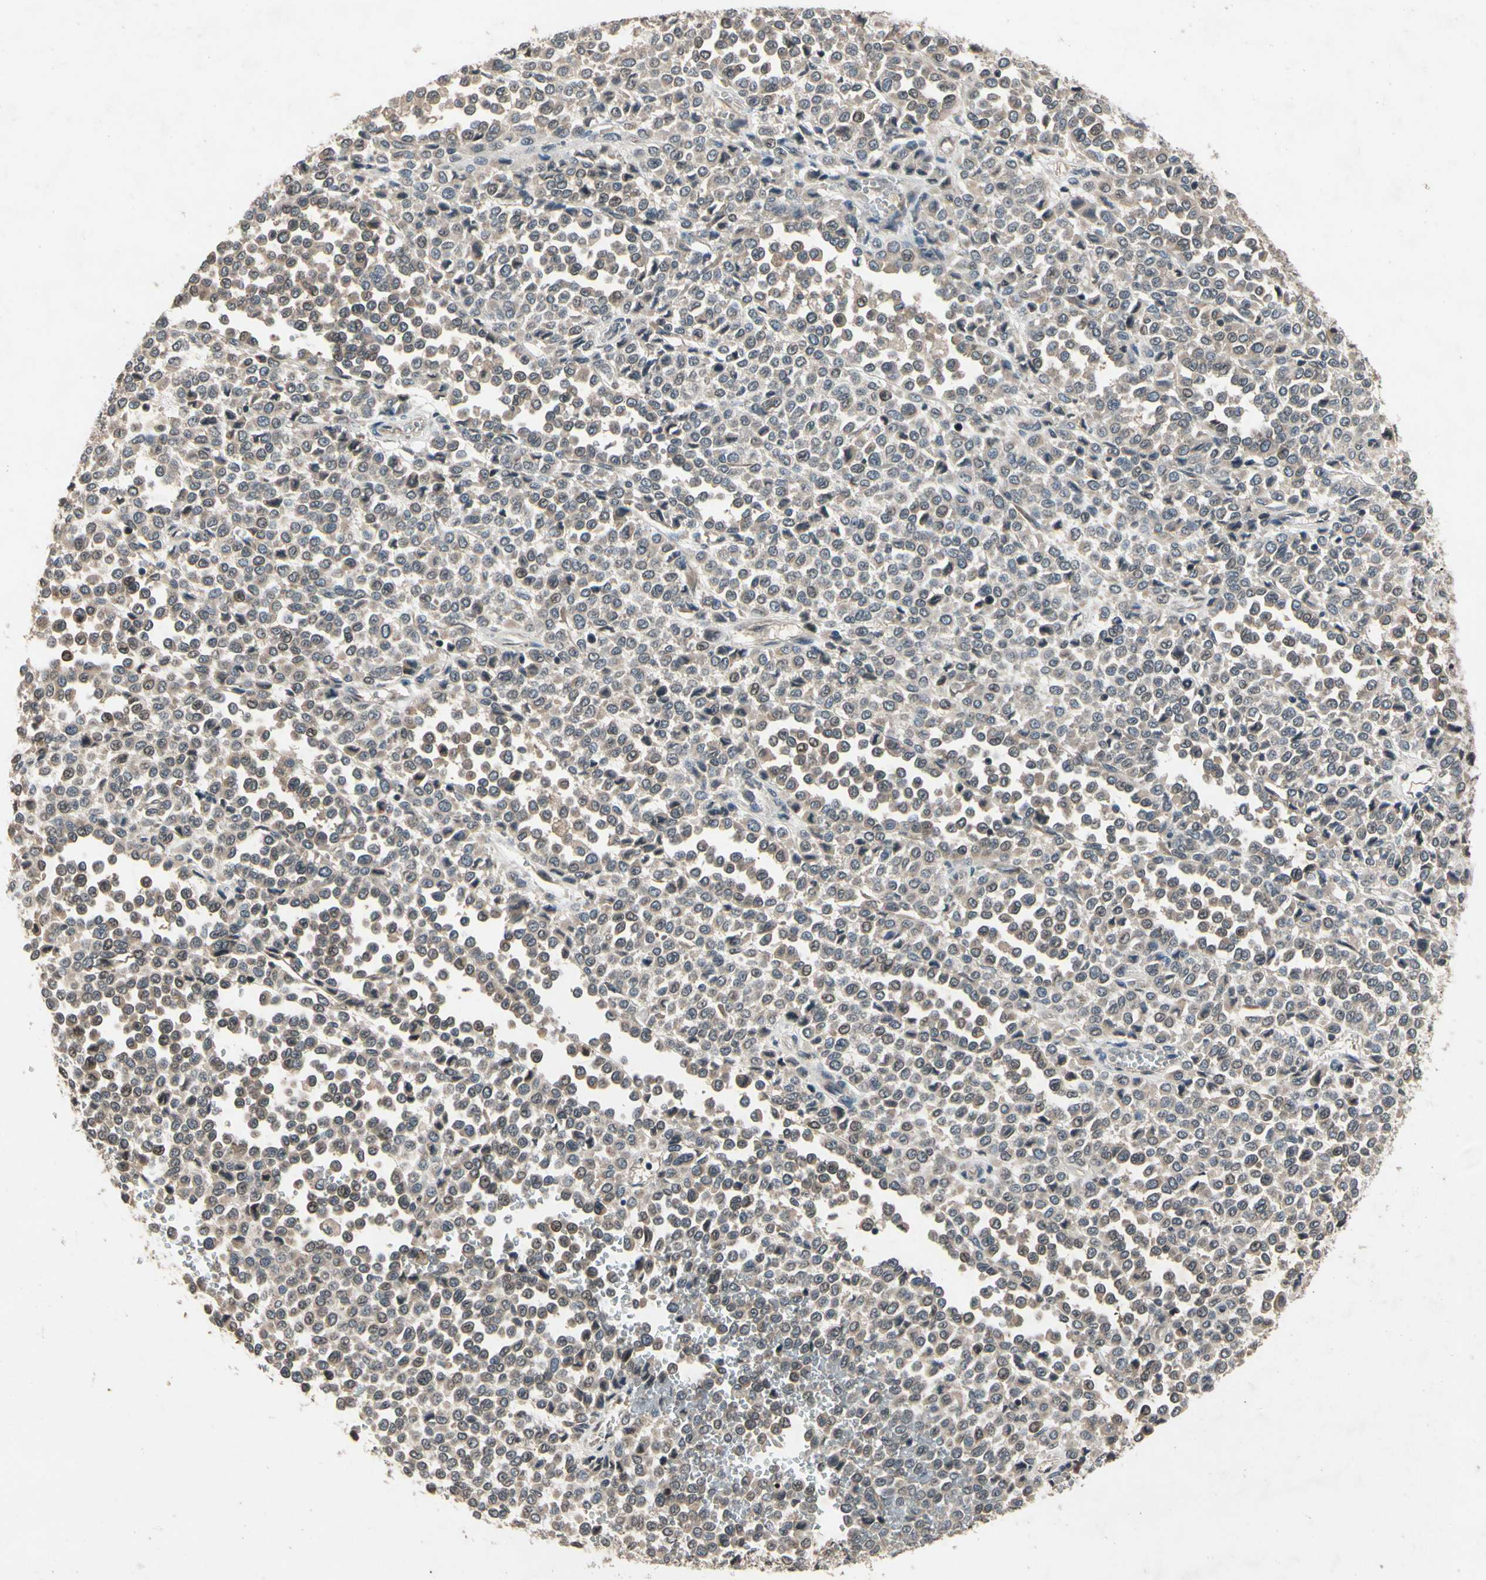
{"staining": {"intensity": "weak", "quantity": ">75%", "location": "cytoplasmic/membranous,nuclear"}, "tissue": "melanoma", "cell_type": "Tumor cells", "image_type": "cancer", "snomed": [{"axis": "morphology", "description": "Malignant melanoma, Metastatic site"}, {"axis": "topography", "description": "Pancreas"}], "caption": "The micrograph displays a brown stain indicating the presence of a protein in the cytoplasmic/membranous and nuclear of tumor cells in malignant melanoma (metastatic site). (DAB IHC with brightfield microscopy, high magnification).", "gene": "DPY19L3", "patient": {"sex": "female", "age": 30}}